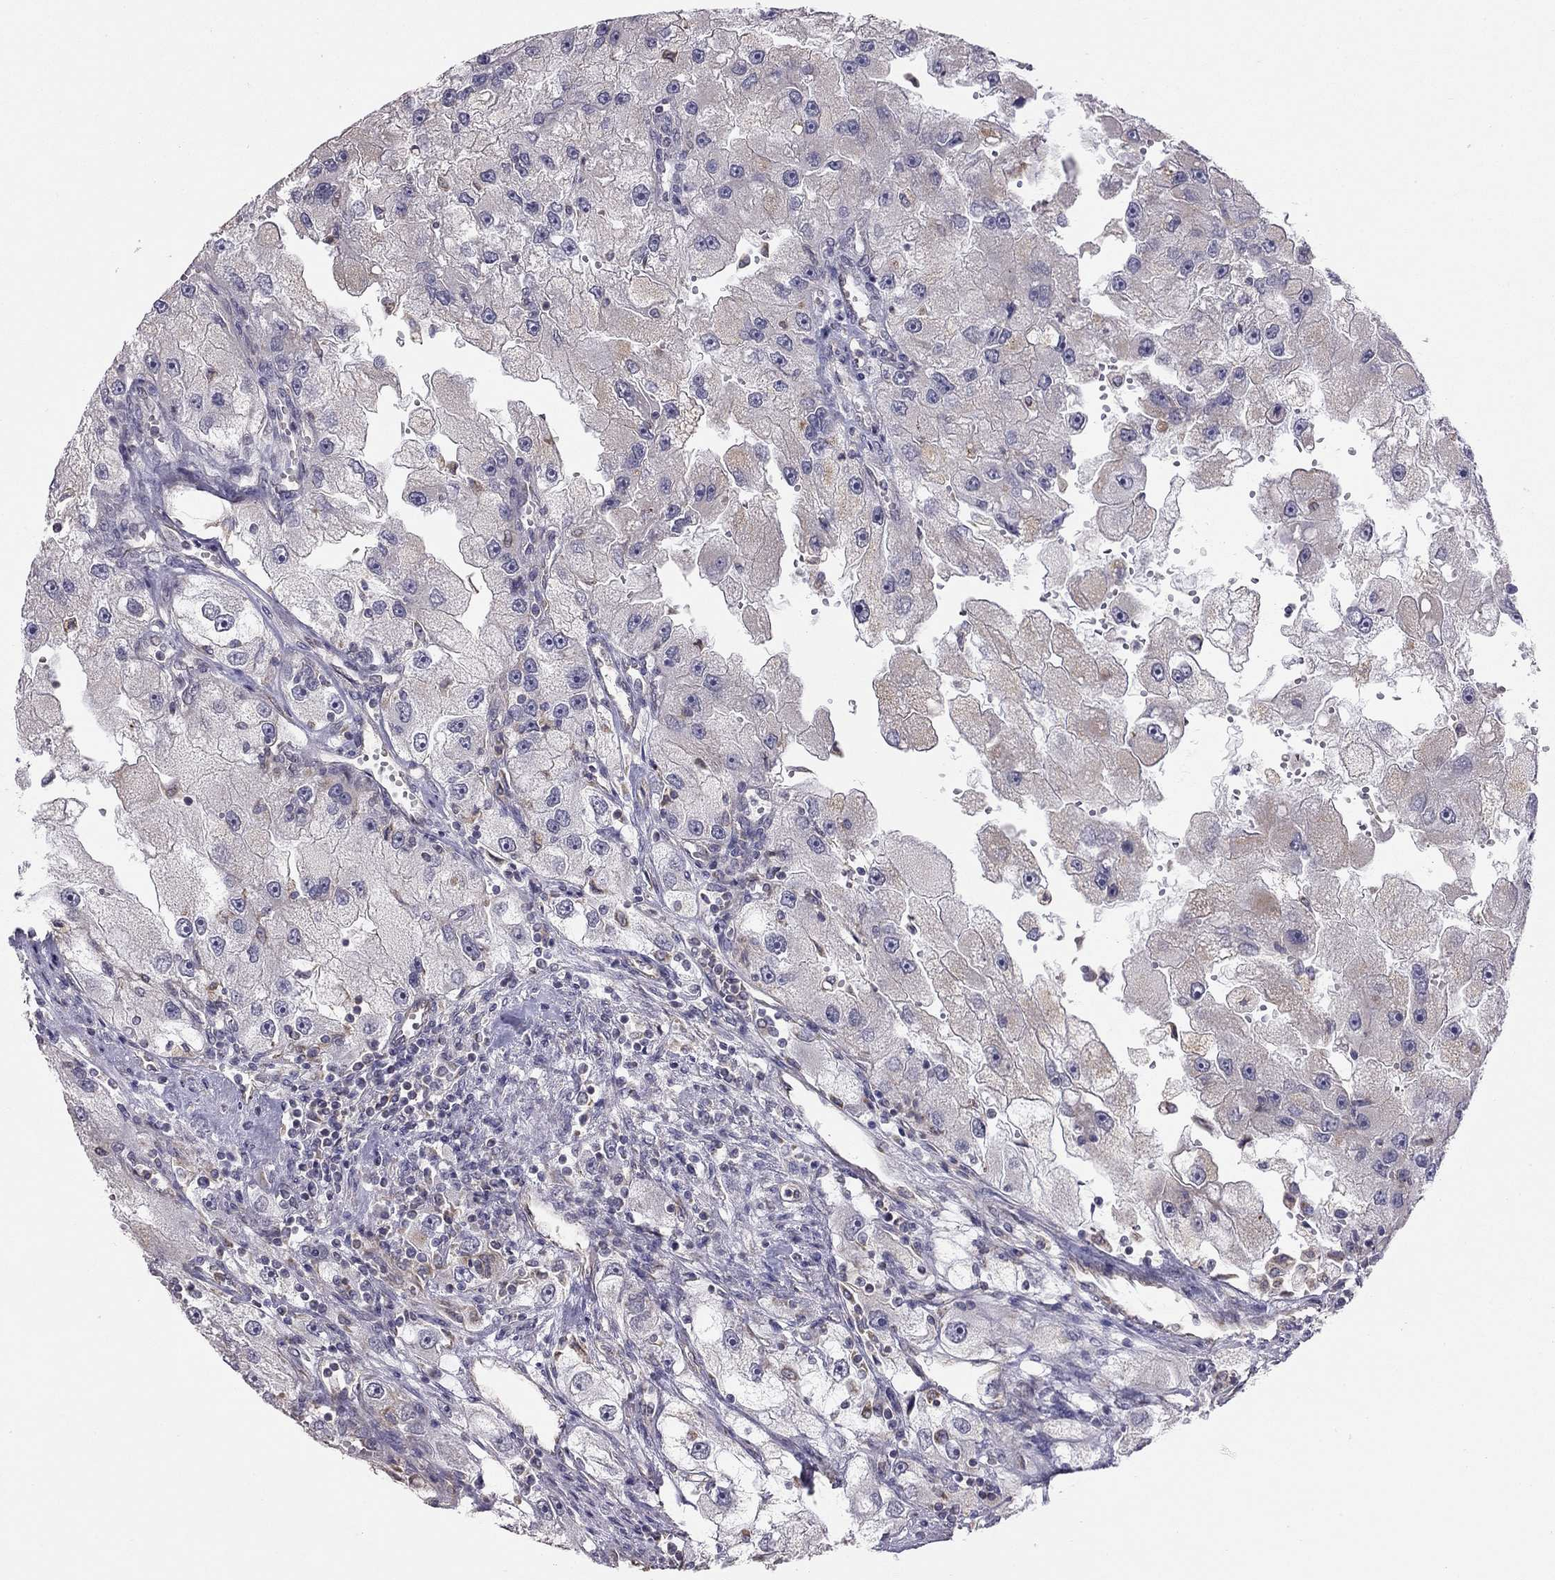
{"staining": {"intensity": "negative", "quantity": "none", "location": "none"}, "tissue": "renal cancer", "cell_type": "Tumor cells", "image_type": "cancer", "snomed": [{"axis": "morphology", "description": "Adenocarcinoma, NOS"}, {"axis": "topography", "description": "Kidney"}], "caption": "High magnification brightfield microscopy of adenocarcinoma (renal) stained with DAB (3,3'-diaminobenzidine) (brown) and counterstained with hematoxylin (blue): tumor cells show no significant positivity.", "gene": "LRIT3", "patient": {"sex": "male", "age": 63}}